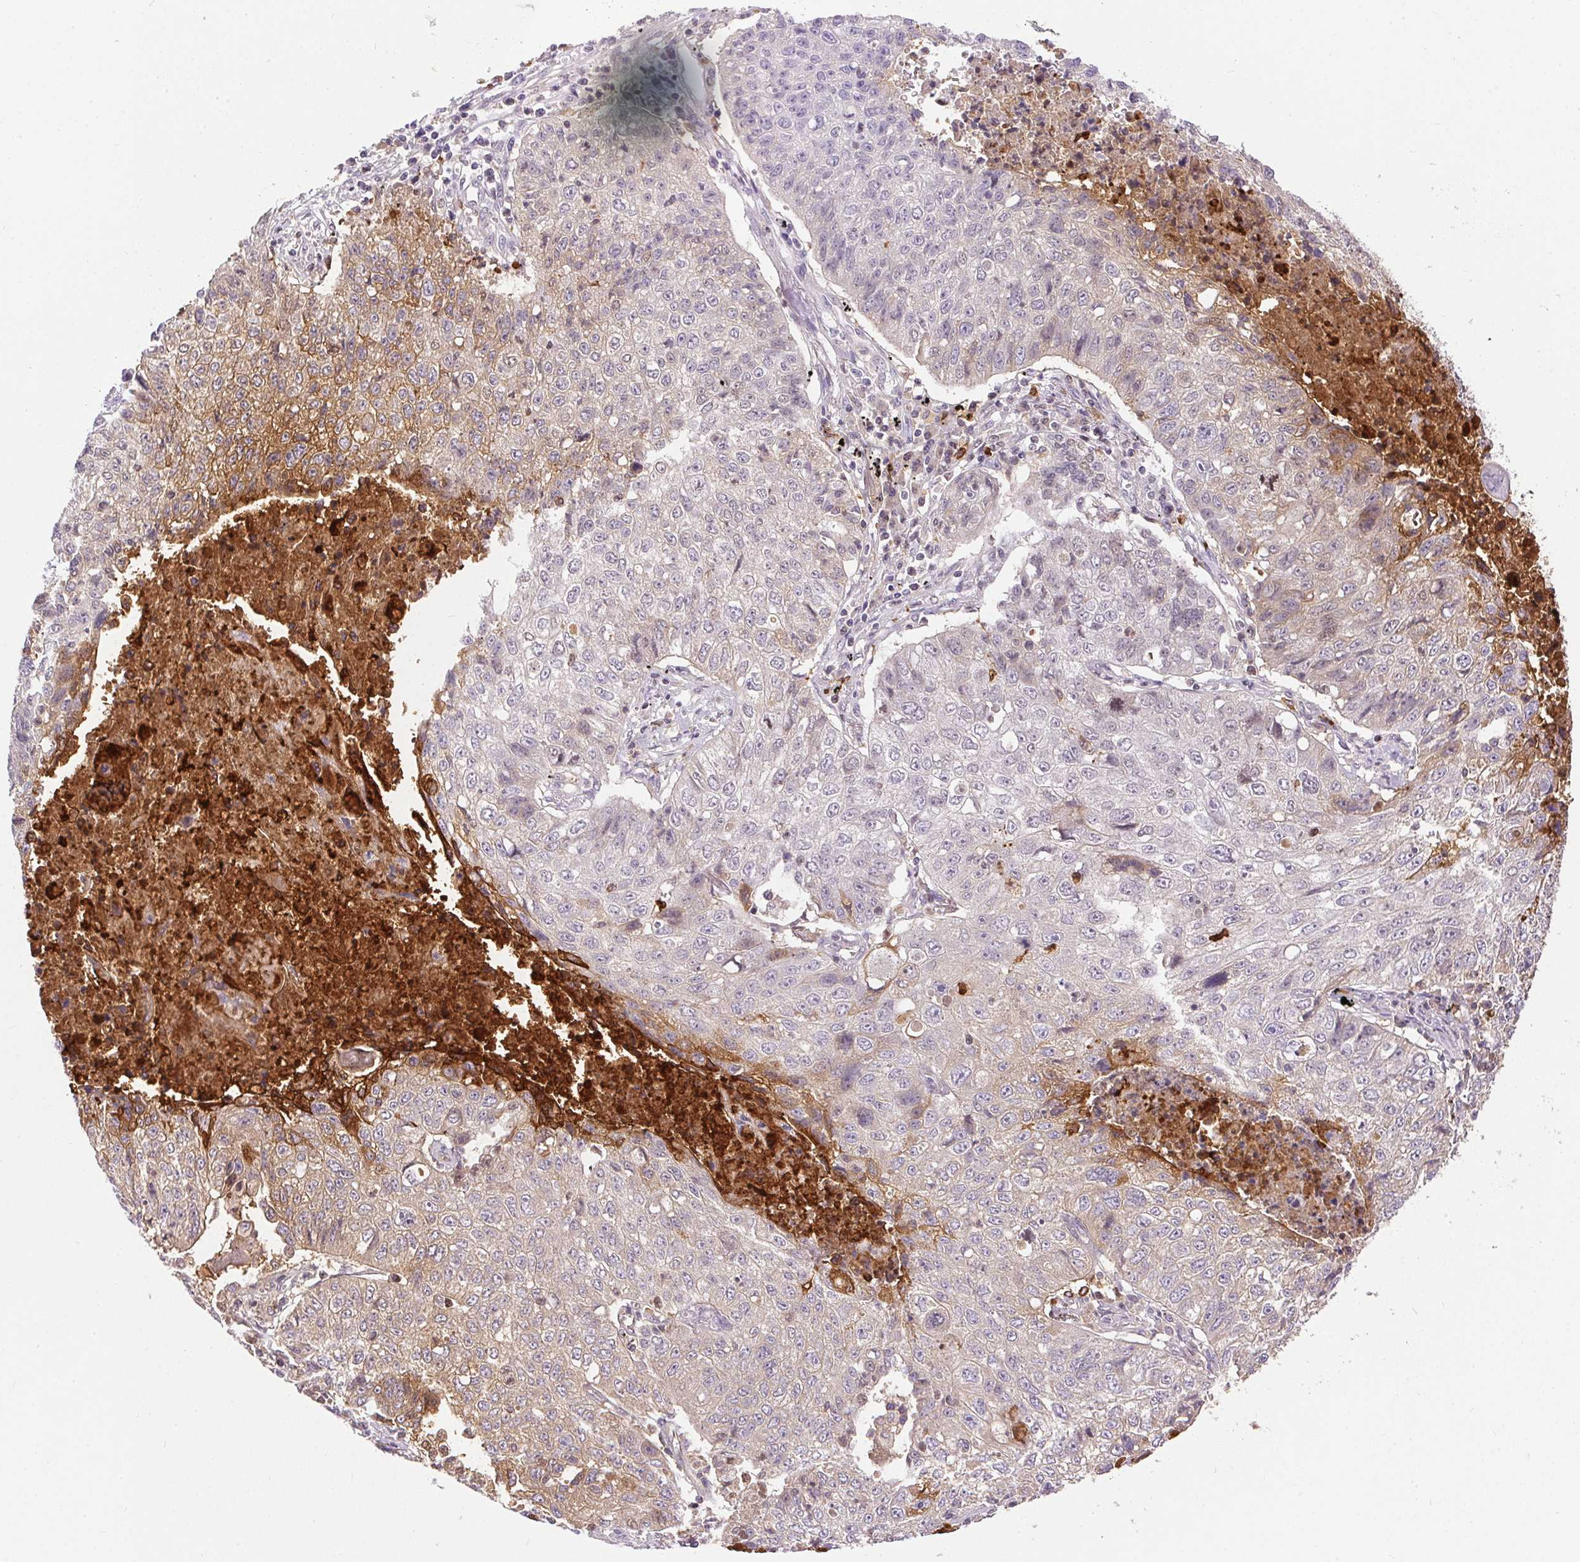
{"staining": {"intensity": "negative", "quantity": "none", "location": "none"}, "tissue": "lung cancer", "cell_type": "Tumor cells", "image_type": "cancer", "snomed": [{"axis": "morphology", "description": "Normal morphology"}, {"axis": "morphology", "description": "Aneuploidy"}, {"axis": "morphology", "description": "Squamous cell carcinoma, NOS"}, {"axis": "topography", "description": "Lymph node"}, {"axis": "topography", "description": "Lung"}], "caption": "There is no significant positivity in tumor cells of lung squamous cell carcinoma.", "gene": "ORM1", "patient": {"sex": "female", "age": 76}}